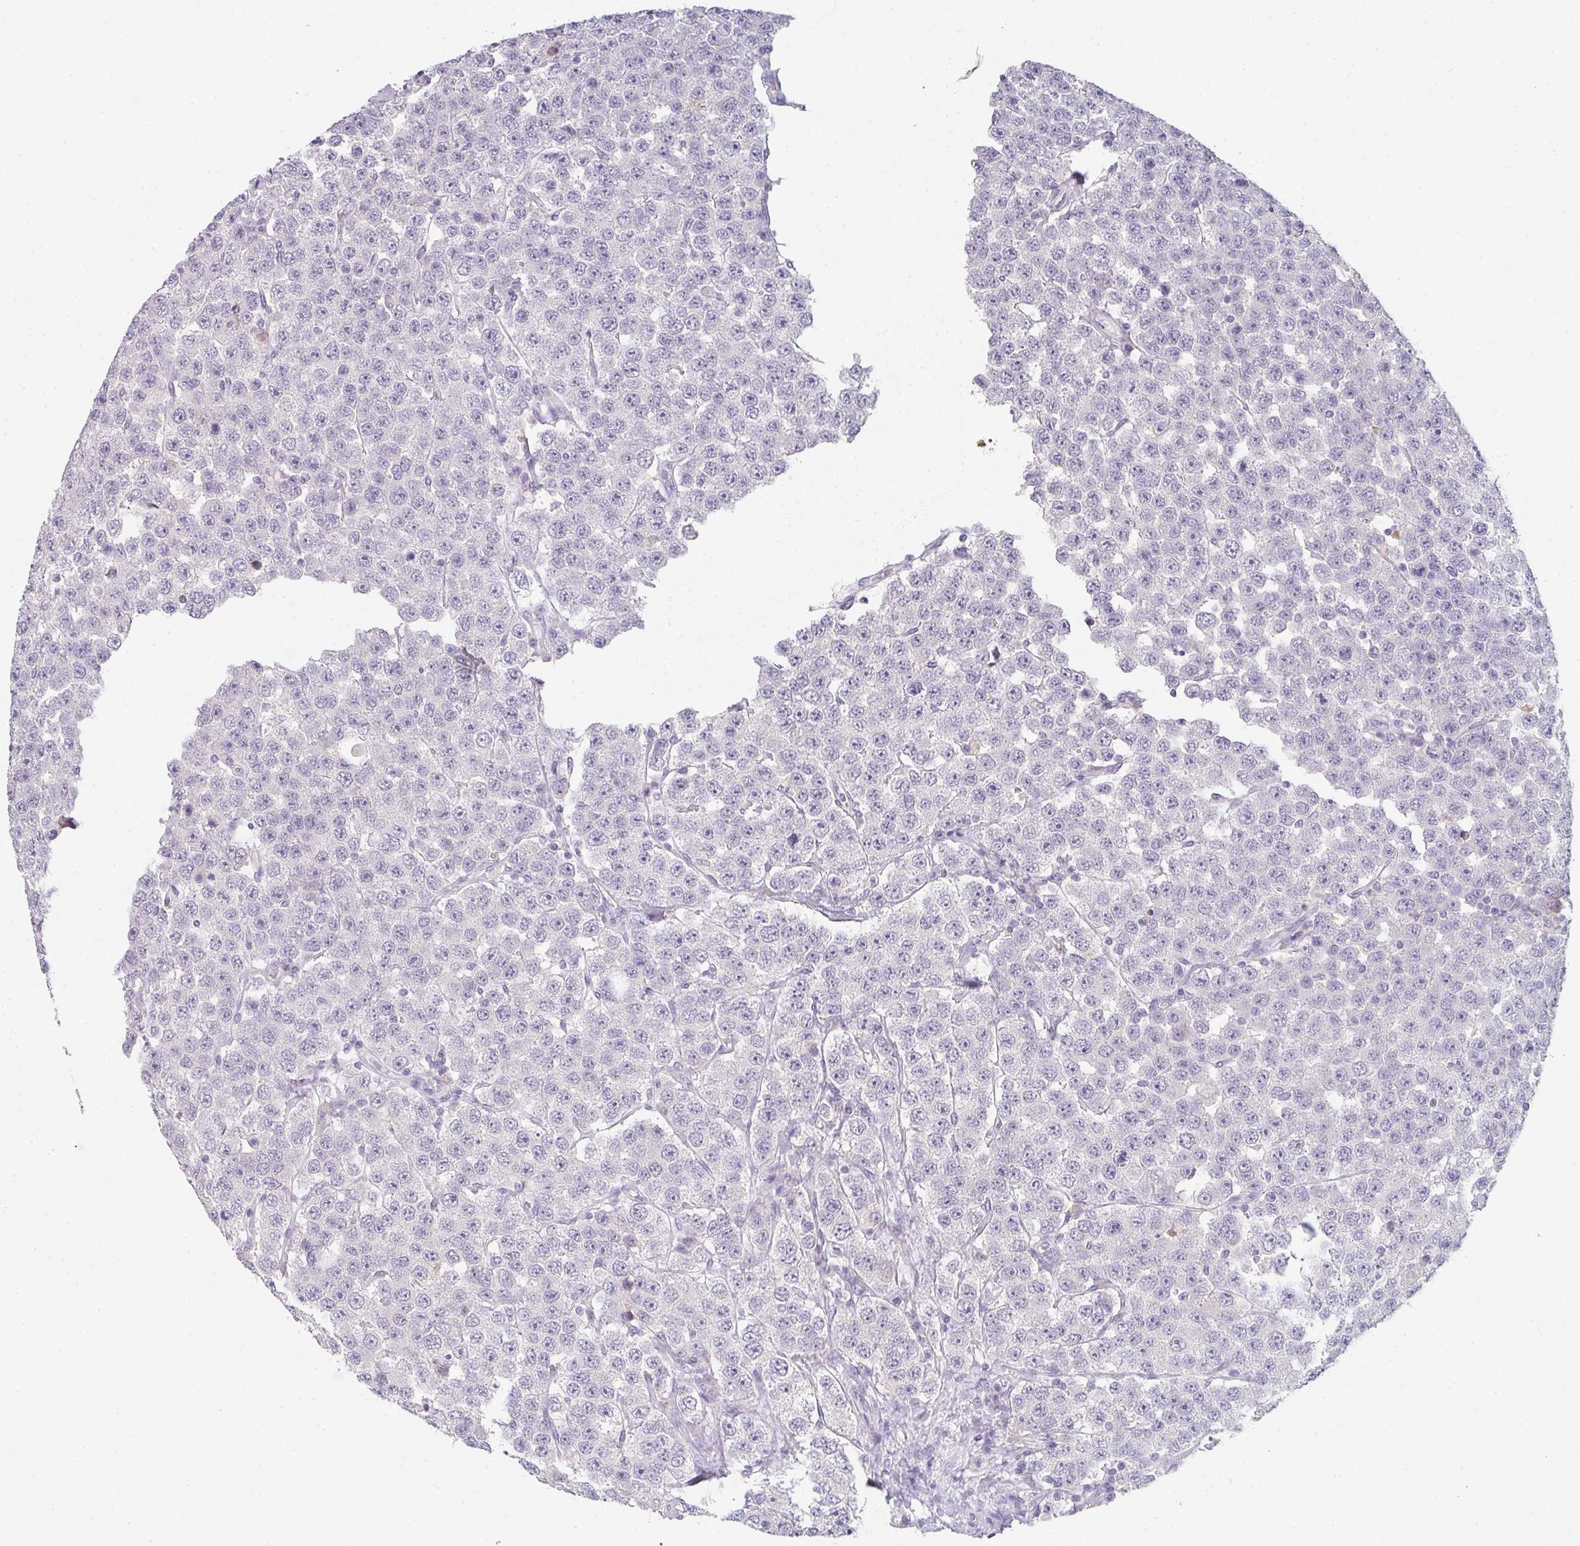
{"staining": {"intensity": "negative", "quantity": "none", "location": "none"}, "tissue": "testis cancer", "cell_type": "Tumor cells", "image_type": "cancer", "snomed": [{"axis": "morphology", "description": "Seminoma, NOS"}, {"axis": "topography", "description": "Testis"}], "caption": "High power microscopy histopathology image of an immunohistochemistry image of testis seminoma, revealing no significant expression in tumor cells.", "gene": "C1QTNF8", "patient": {"sex": "male", "age": 28}}